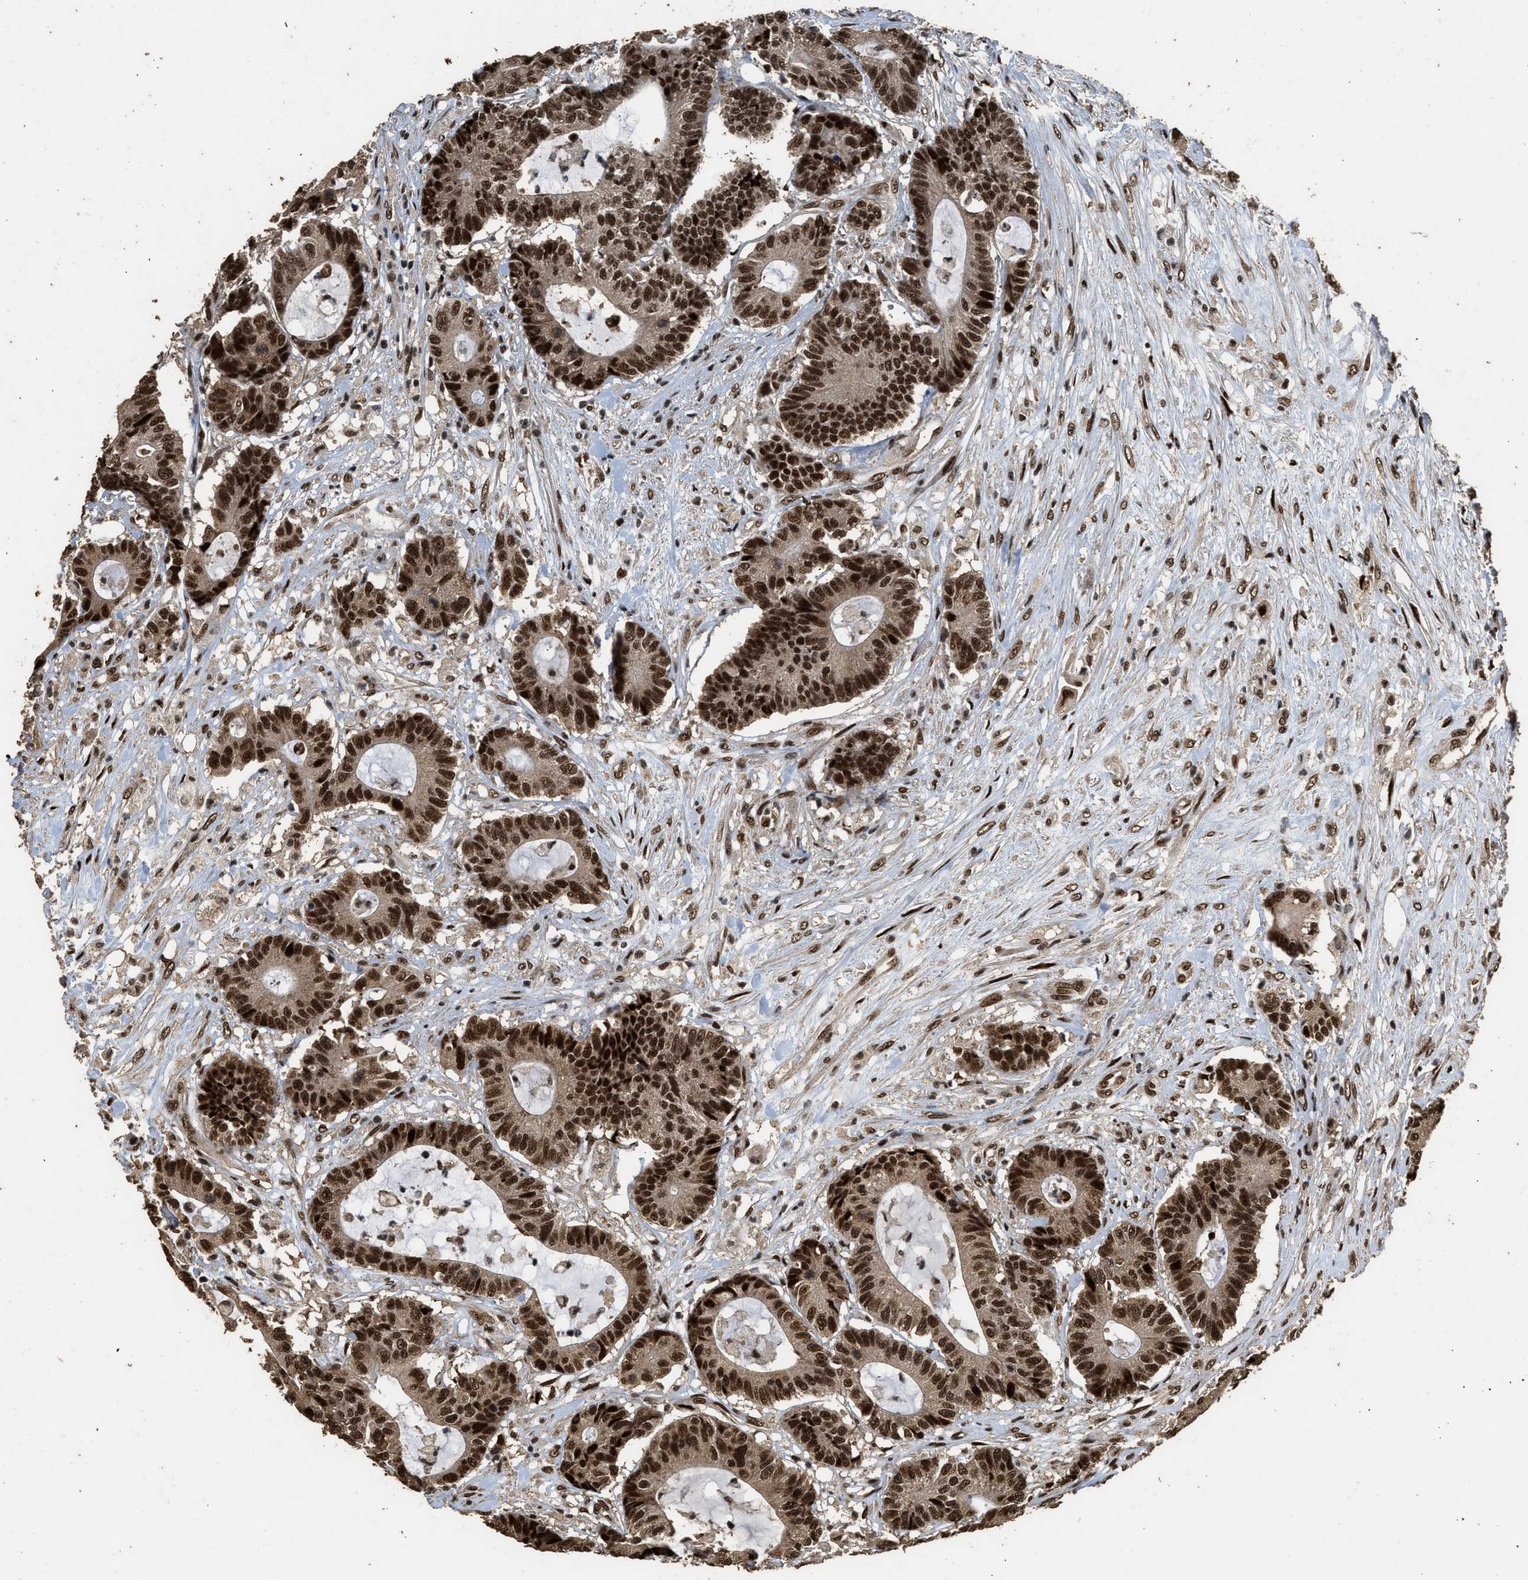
{"staining": {"intensity": "strong", "quantity": ">75%", "location": "cytoplasmic/membranous,nuclear"}, "tissue": "colorectal cancer", "cell_type": "Tumor cells", "image_type": "cancer", "snomed": [{"axis": "morphology", "description": "Adenocarcinoma, NOS"}, {"axis": "topography", "description": "Colon"}], "caption": "The micrograph demonstrates a brown stain indicating the presence of a protein in the cytoplasmic/membranous and nuclear of tumor cells in adenocarcinoma (colorectal).", "gene": "PPP4R3B", "patient": {"sex": "female", "age": 84}}